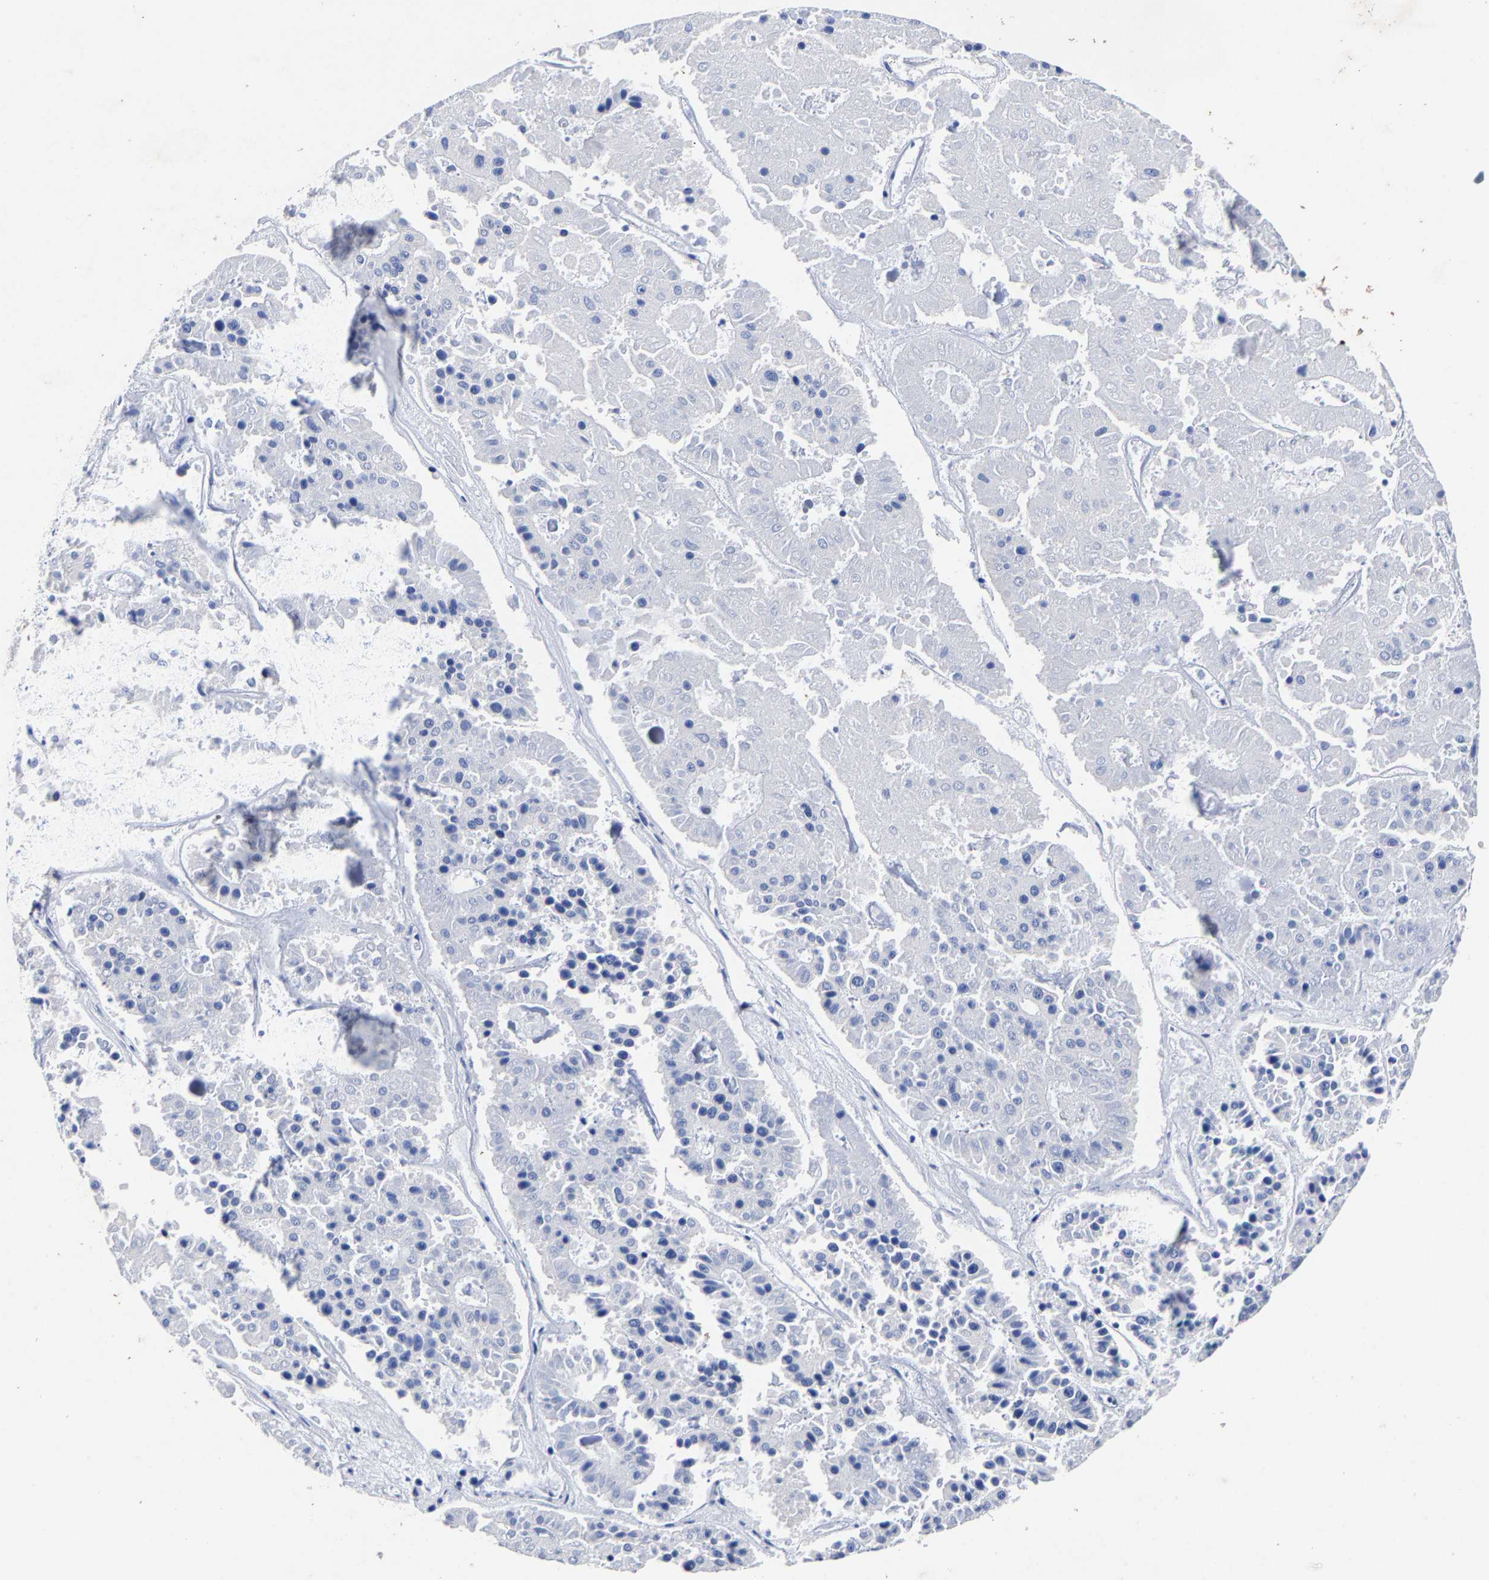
{"staining": {"intensity": "negative", "quantity": "none", "location": "none"}, "tissue": "pancreatic cancer", "cell_type": "Tumor cells", "image_type": "cancer", "snomed": [{"axis": "morphology", "description": "Adenocarcinoma, NOS"}, {"axis": "topography", "description": "Pancreas"}], "caption": "Immunohistochemistry of human pancreatic cancer displays no expression in tumor cells.", "gene": "AASS", "patient": {"sex": "male", "age": 50}}